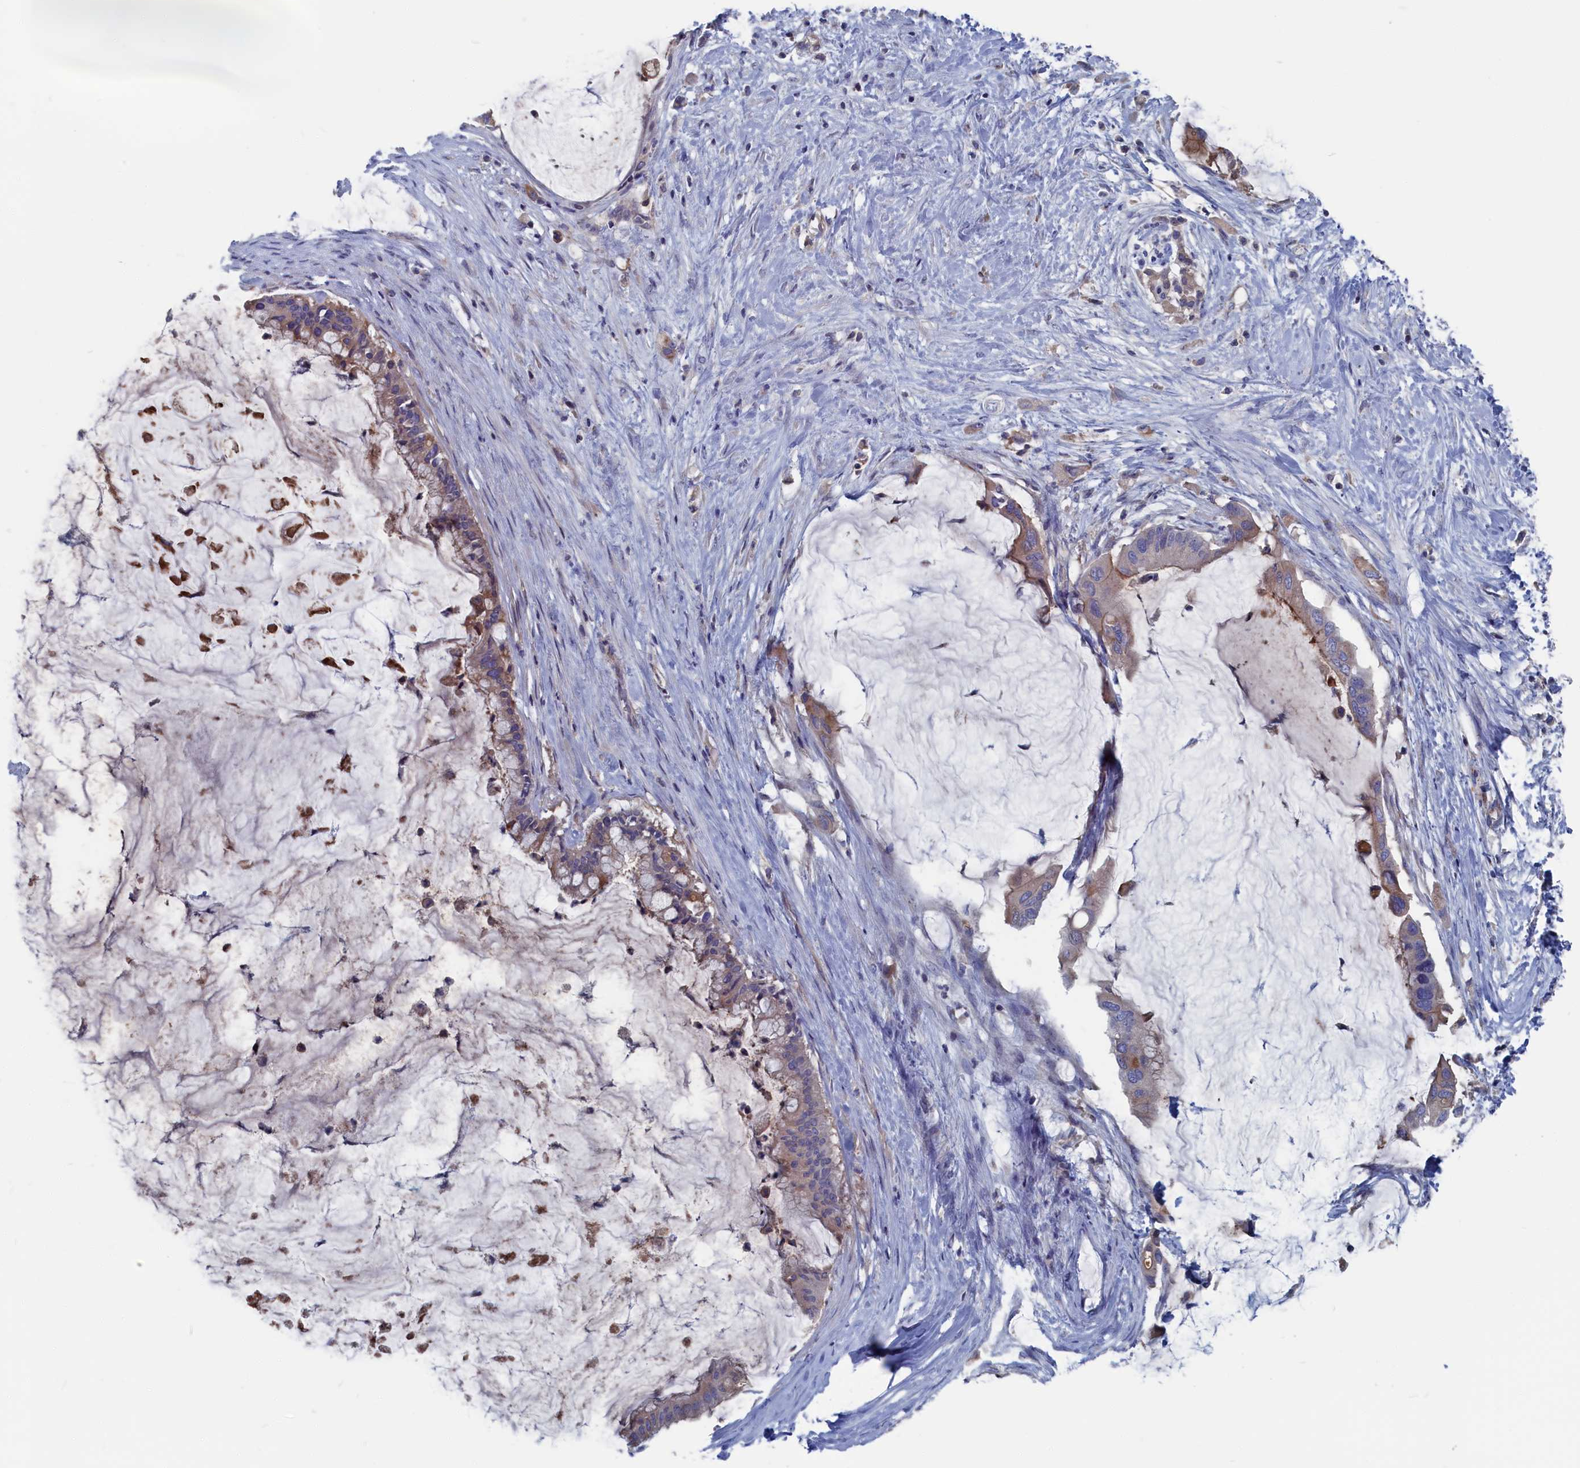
{"staining": {"intensity": "weak", "quantity": "25%-75%", "location": "cytoplasmic/membranous"}, "tissue": "pancreatic cancer", "cell_type": "Tumor cells", "image_type": "cancer", "snomed": [{"axis": "morphology", "description": "Adenocarcinoma, NOS"}, {"axis": "topography", "description": "Pancreas"}], "caption": "IHC photomicrograph of neoplastic tissue: human pancreatic adenocarcinoma stained using immunohistochemistry (IHC) reveals low levels of weak protein expression localized specifically in the cytoplasmic/membranous of tumor cells, appearing as a cytoplasmic/membranous brown color.", "gene": "CEND1", "patient": {"sex": "male", "age": 41}}